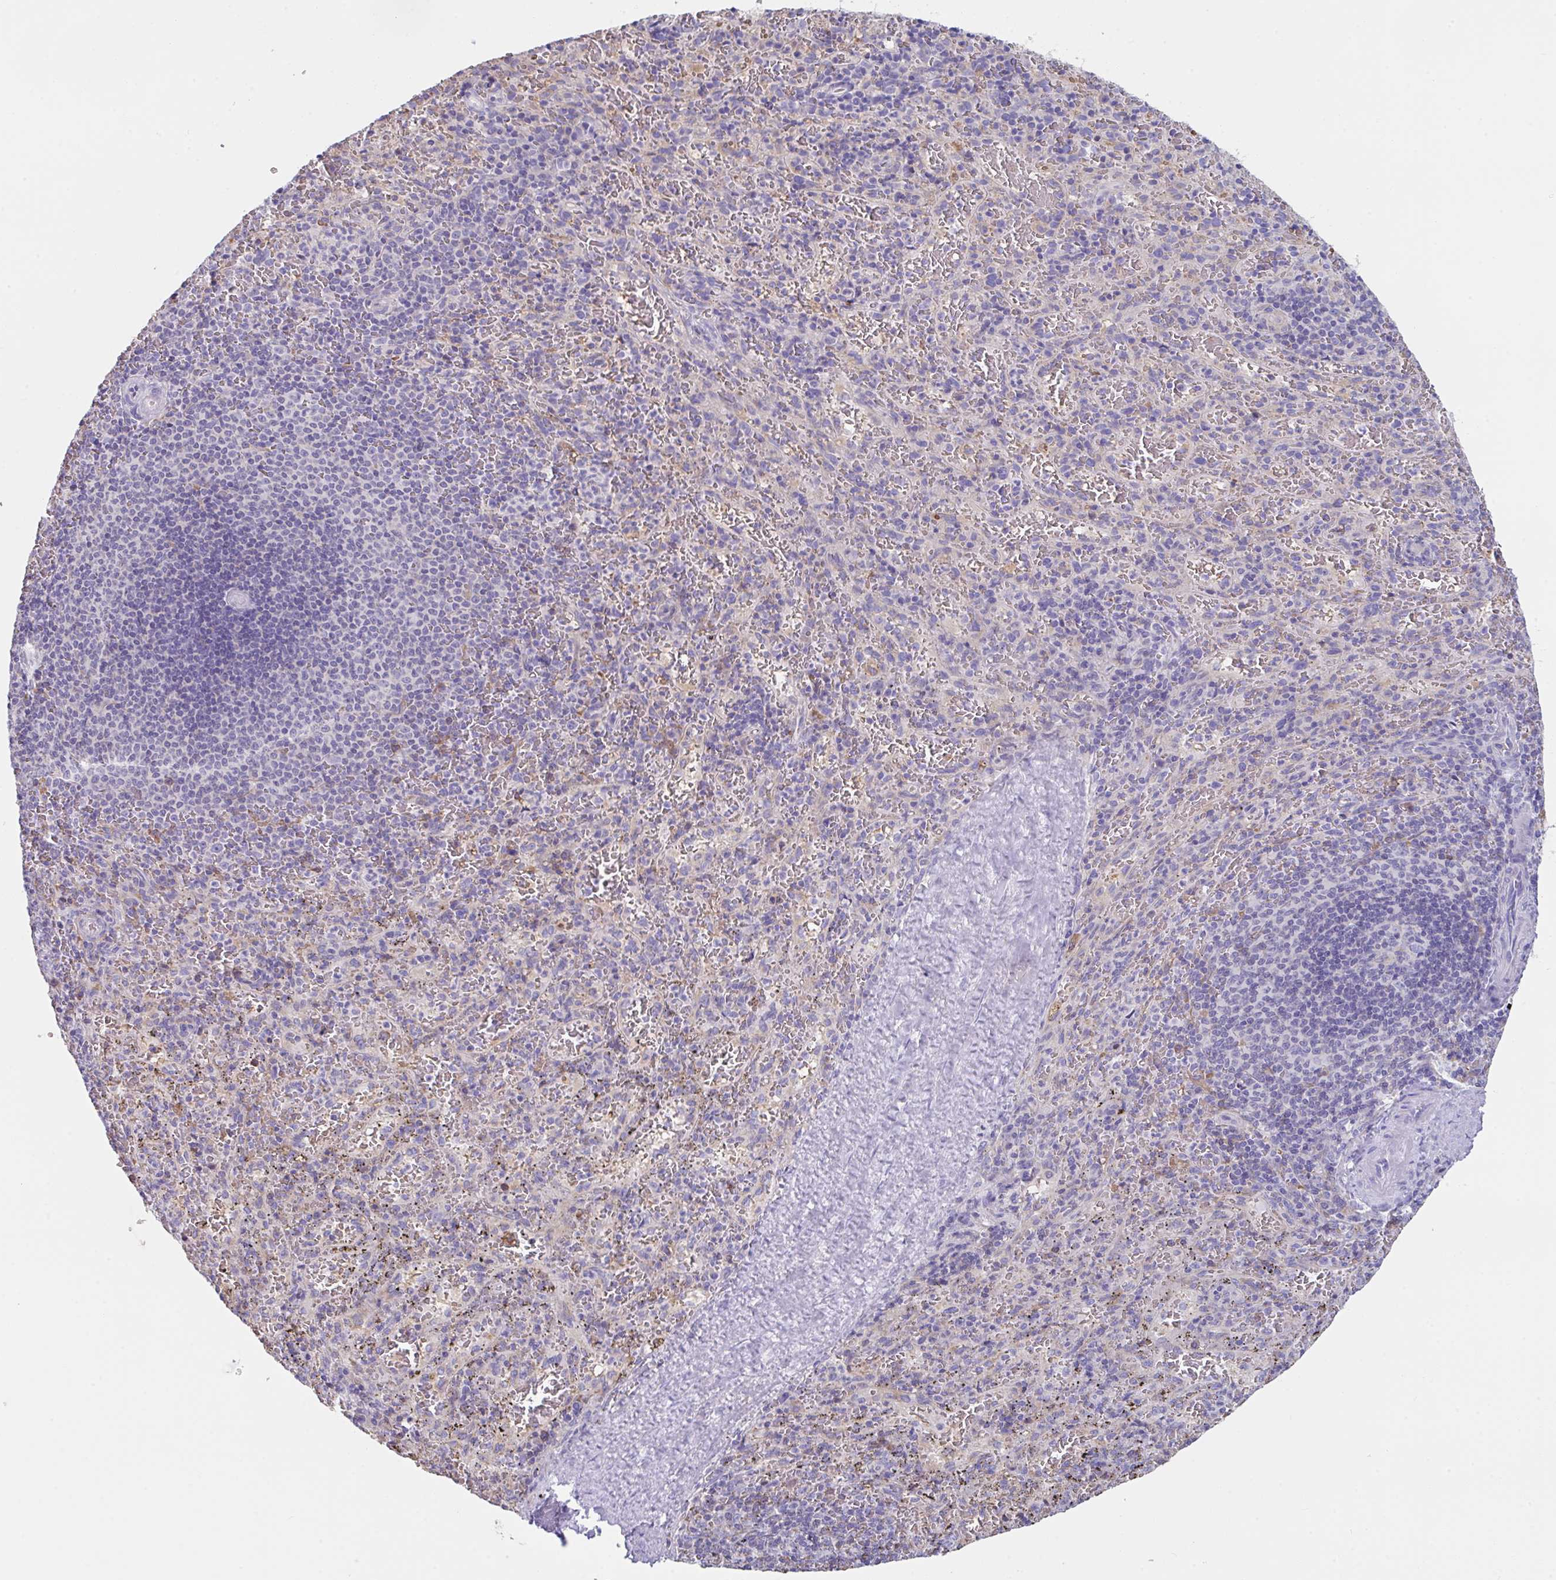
{"staining": {"intensity": "negative", "quantity": "none", "location": "none"}, "tissue": "spleen", "cell_type": "Cells in red pulp", "image_type": "normal", "snomed": [{"axis": "morphology", "description": "Normal tissue, NOS"}, {"axis": "topography", "description": "Spleen"}], "caption": "Immunohistochemistry histopathology image of unremarkable spleen: spleen stained with DAB (3,3'-diaminobenzidine) demonstrates no significant protein staining in cells in red pulp. (DAB (3,3'-diaminobenzidine) immunohistochemistry with hematoxylin counter stain).", "gene": "TFAP2C", "patient": {"sex": "male", "age": 57}}